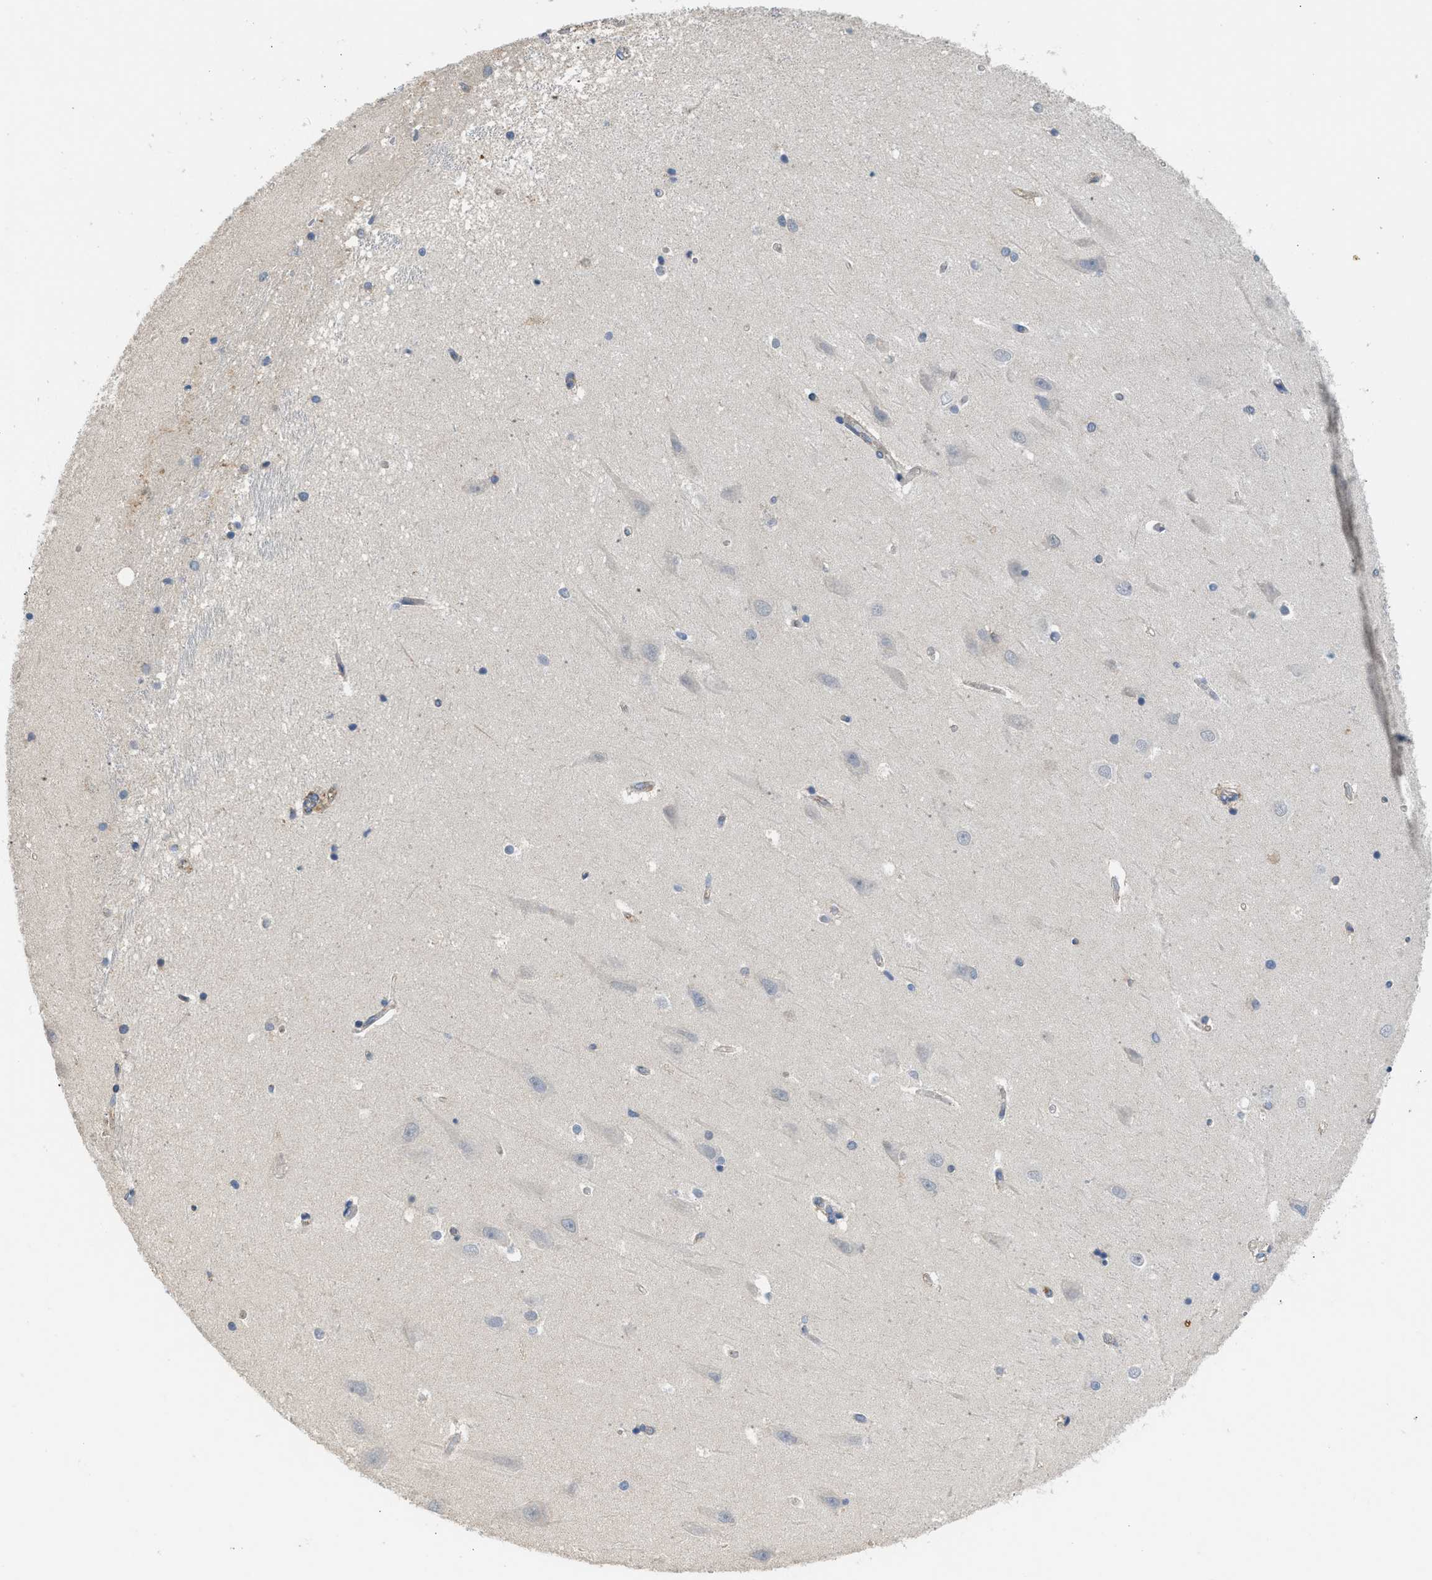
{"staining": {"intensity": "negative", "quantity": "none", "location": "none"}, "tissue": "hippocampus", "cell_type": "Glial cells", "image_type": "normal", "snomed": [{"axis": "morphology", "description": "Normal tissue, NOS"}, {"axis": "topography", "description": "Hippocampus"}], "caption": "This is a micrograph of immunohistochemistry staining of normal hippocampus, which shows no positivity in glial cells. Nuclei are stained in blue.", "gene": "RHBDF2", "patient": {"sex": "male", "age": 45}}